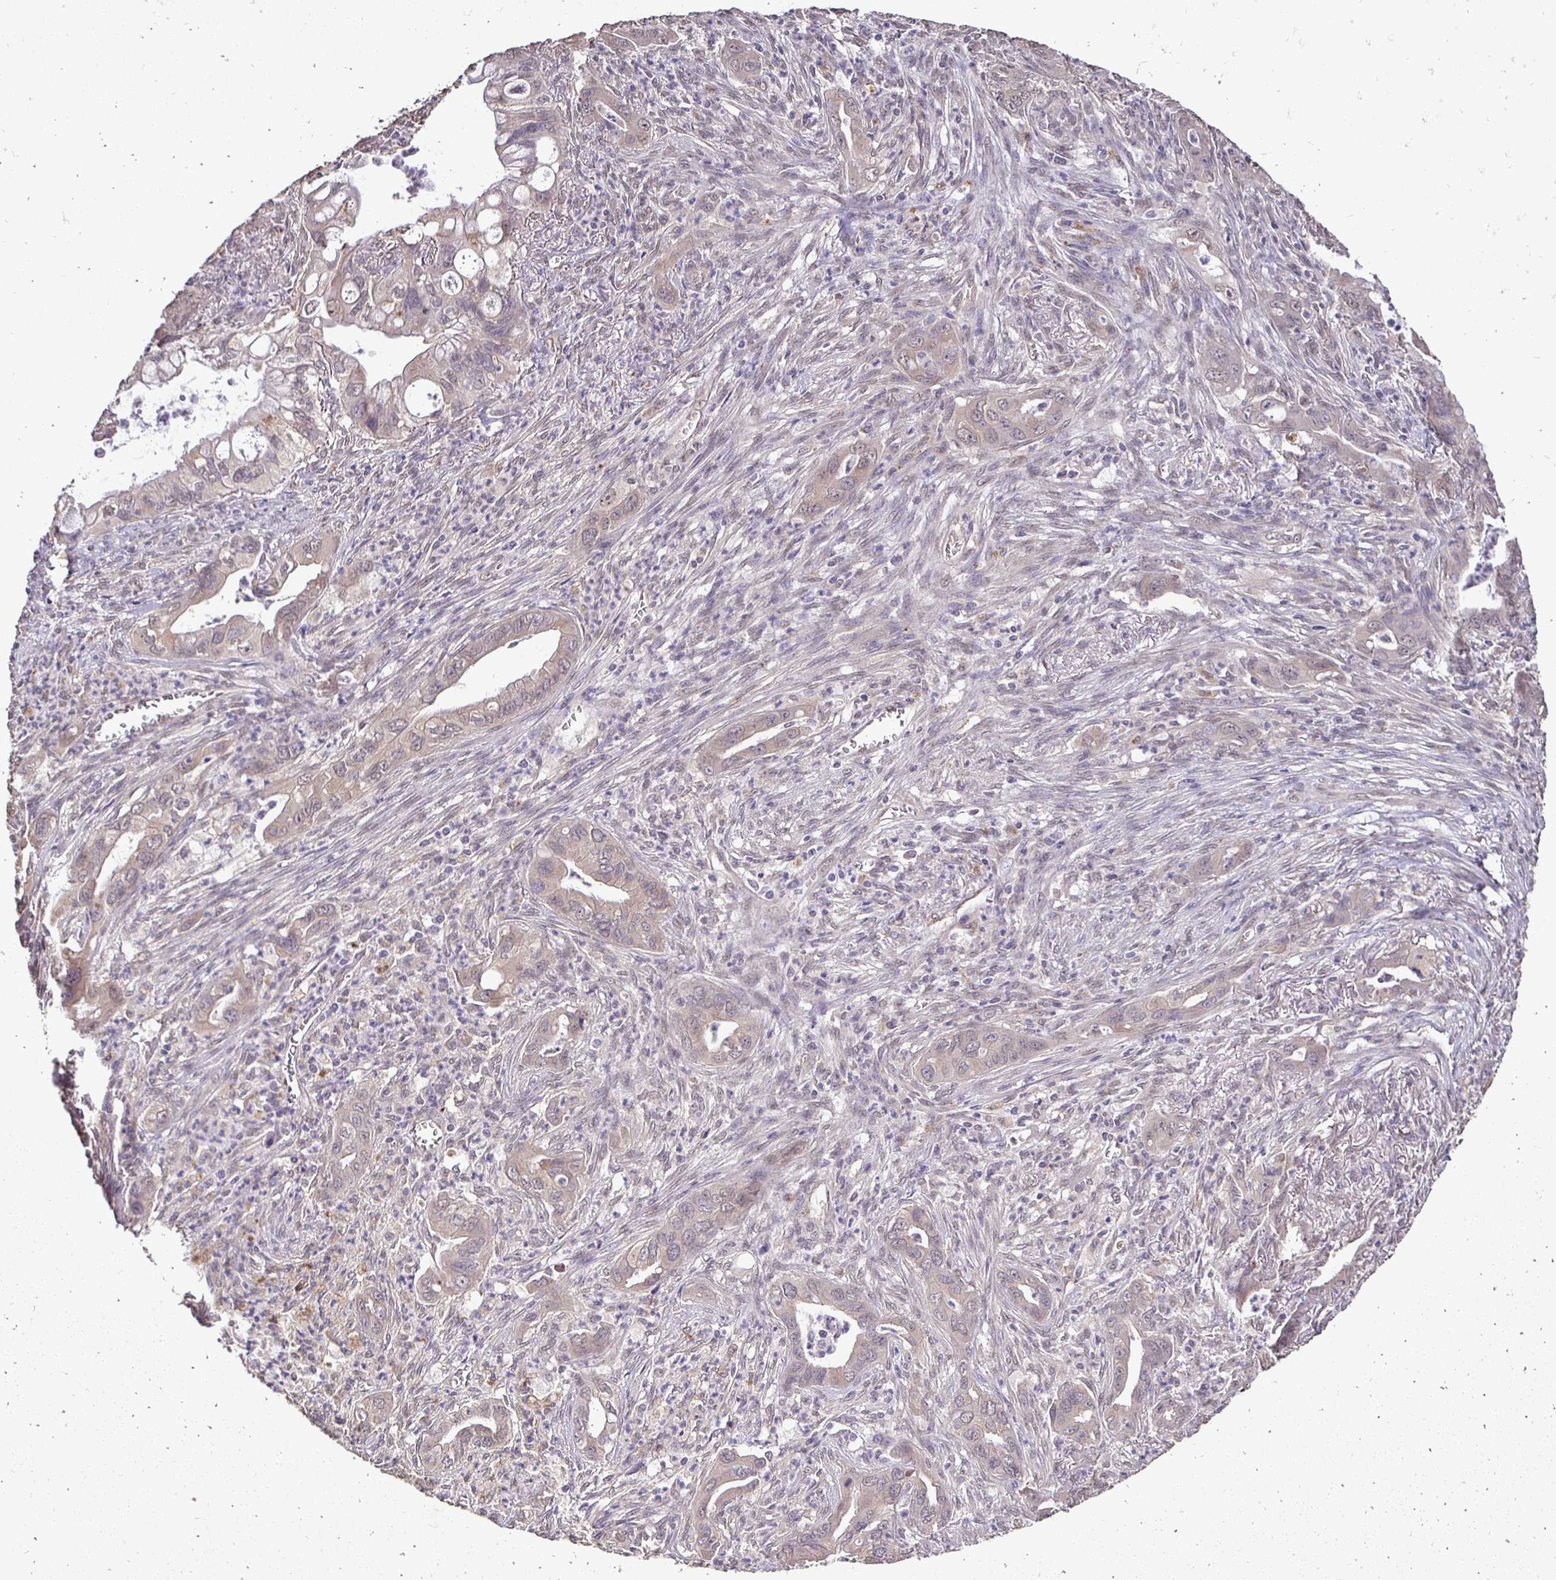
{"staining": {"intensity": "weak", "quantity": ">75%", "location": "cytoplasmic/membranous,nuclear"}, "tissue": "lung cancer", "cell_type": "Tumor cells", "image_type": "cancer", "snomed": [{"axis": "morphology", "description": "Adenocarcinoma, NOS"}, {"axis": "topography", "description": "Lung"}], "caption": "High-power microscopy captured an immunohistochemistry (IHC) photomicrograph of lung adenocarcinoma, revealing weak cytoplasmic/membranous and nuclear staining in approximately >75% of tumor cells. Nuclei are stained in blue.", "gene": "RHEBL1", "patient": {"sex": "male", "age": 65}}